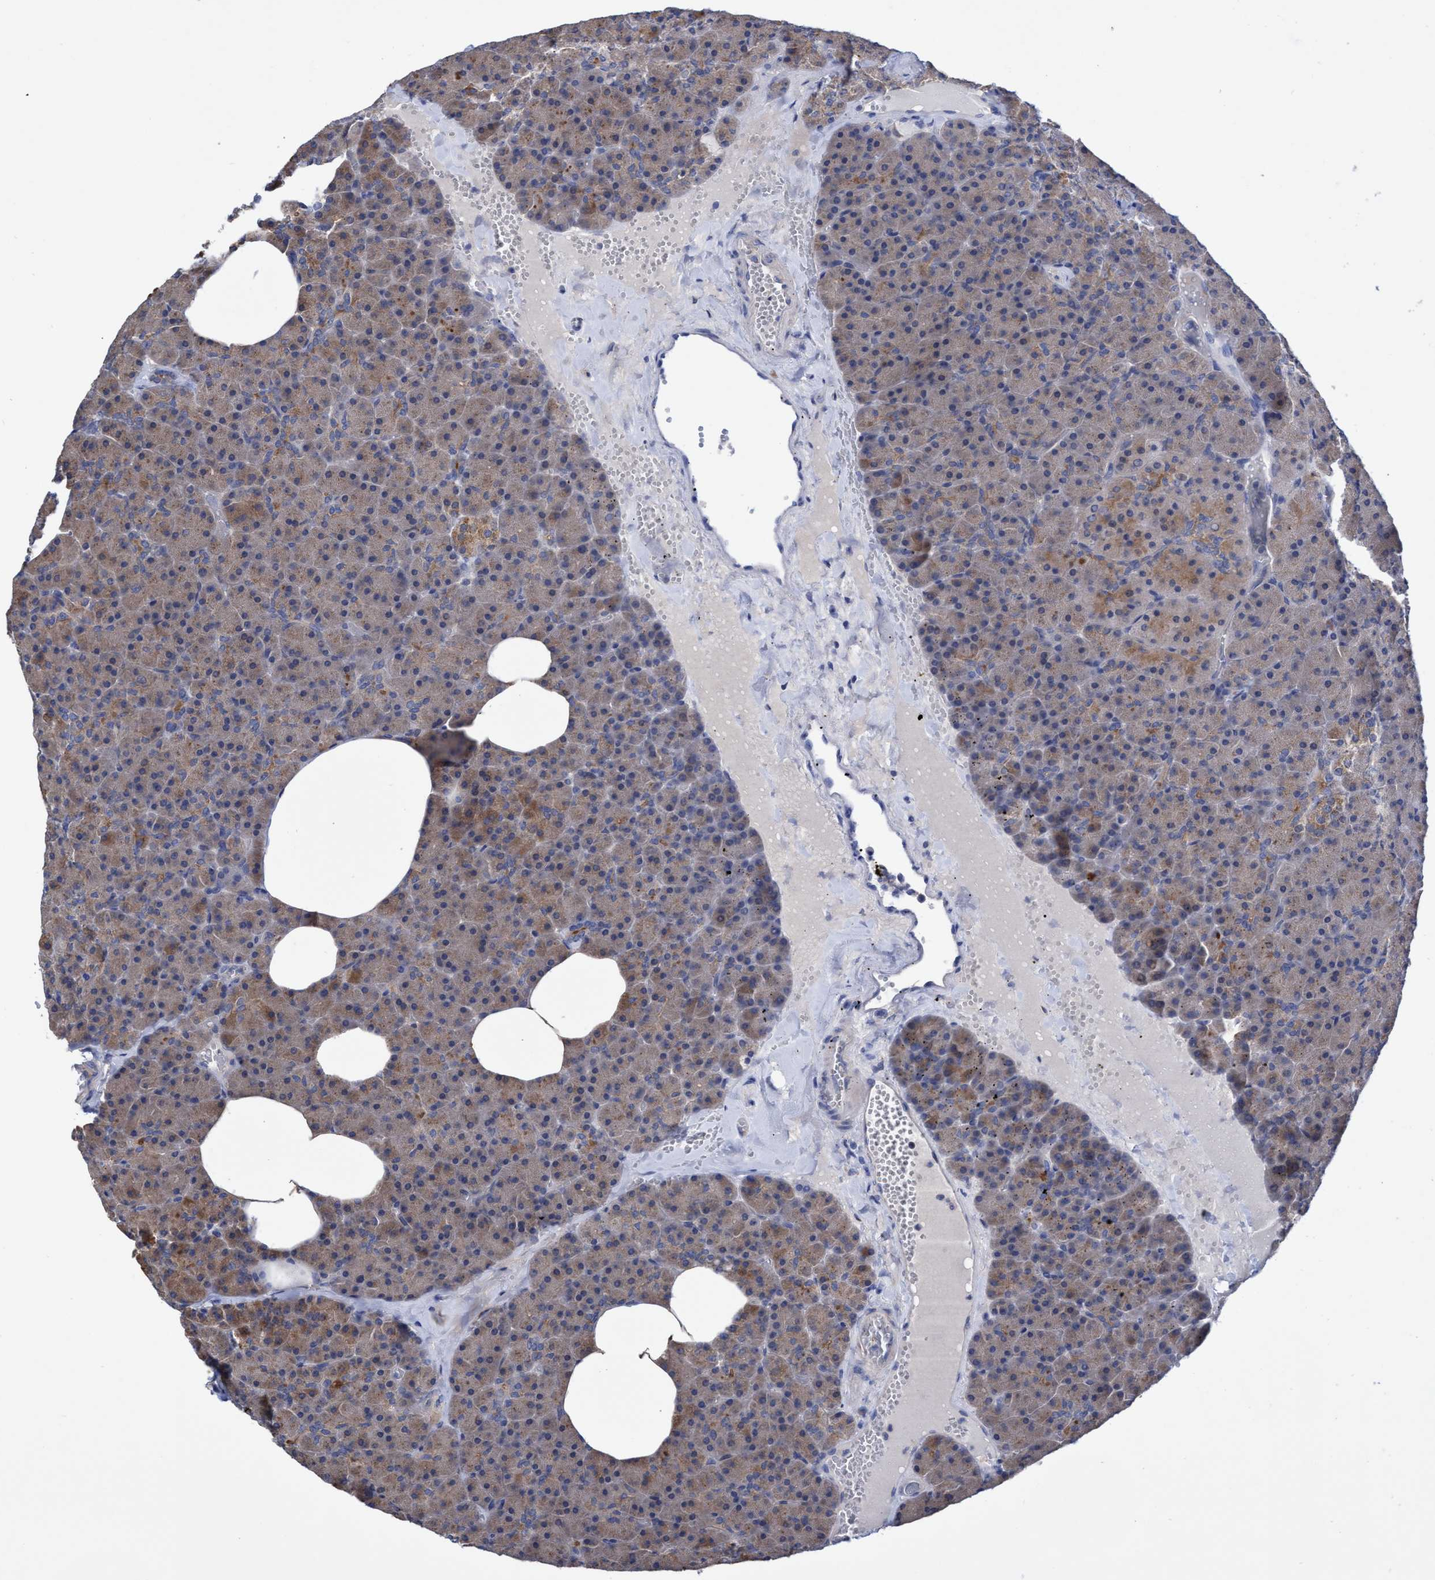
{"staining": {"intensity": "moderate", "quantity": "25%-75%", "location": "cytoplasmic/membranous"}, "tissue": "pancreas", "cell_type": "Exocrine glandular cells", "image_type": "normal", "snomed": [{"axis": "morphology", "description": "Normal tissue, NOS"}, {"axis": "morphology", "description": "Carcinoid, malignant, NOS"}, {"axis": "topography", "description": "Pancreas"}], "caption": "This is an image of immunohistochemistry (IHC) staining of normal pancreas, which shows moderate staining in the cytoplasmic/membranous of exocrine glandular cells.", "gene": "SVEP1", "patient": {"sex": "female", "age": 35}}